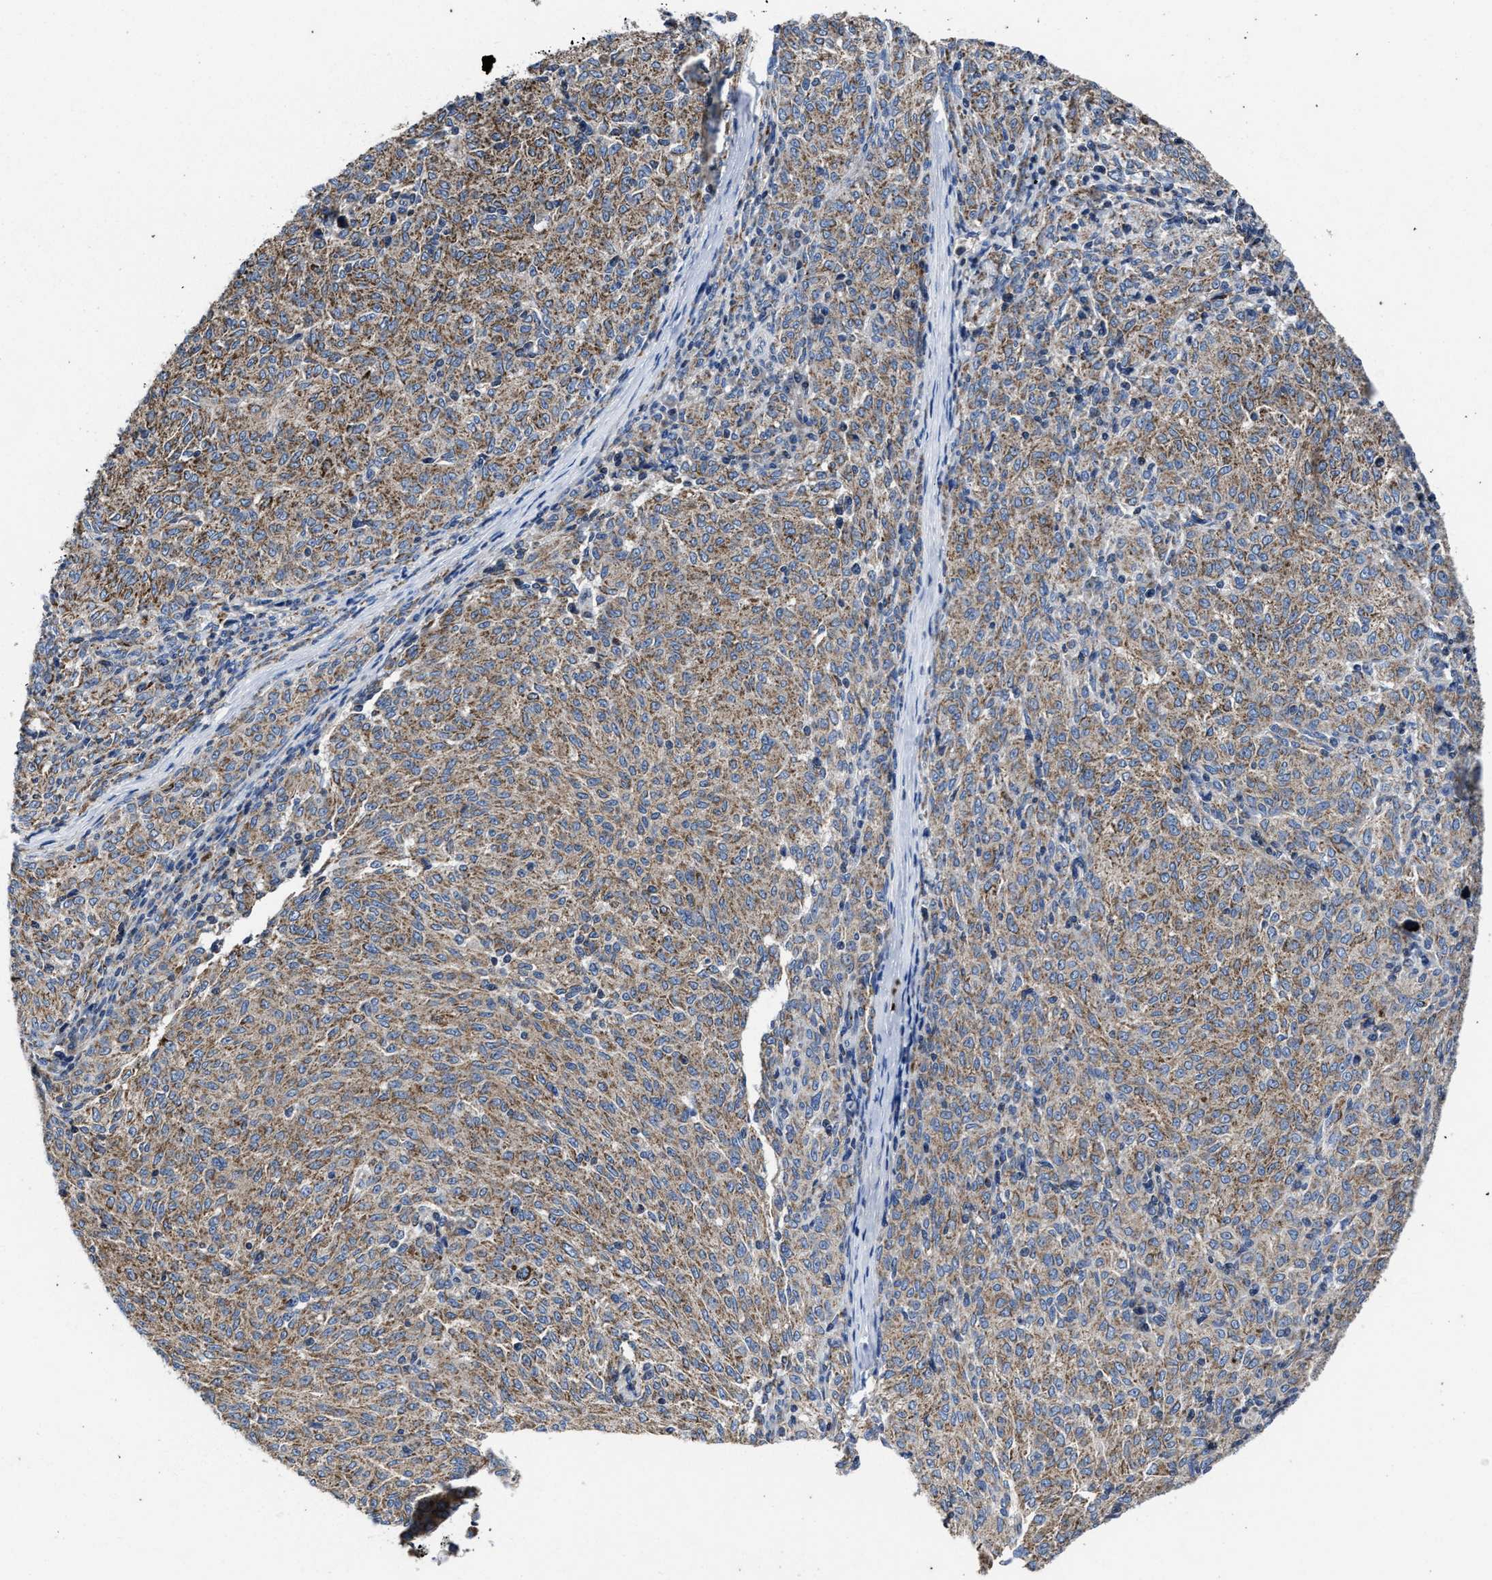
{"staining": {"intensity": "moderate", "quantity": ">75%", "location": "cytoplasmic/membranous"}, "tissue": "melanoma", "cell_type": "Tumor cells", "image_type": "cancer", "snomed": [{"axis": "morphology", "description": "Malignant melanoma, NOS"}, {"axis": "topography", "description": "Skin"}], "caption": "An image of melanoma stained for a protein demonstrates moderate cytoplasmic/membranous brown staining in tumor cells. Using DAB (brown) and hematoxylin (blue) stains, captured at high magnification using brightfield microscopy.", "gene": "CACNA1D", "patient": {"sex": "female", "age": 72}}